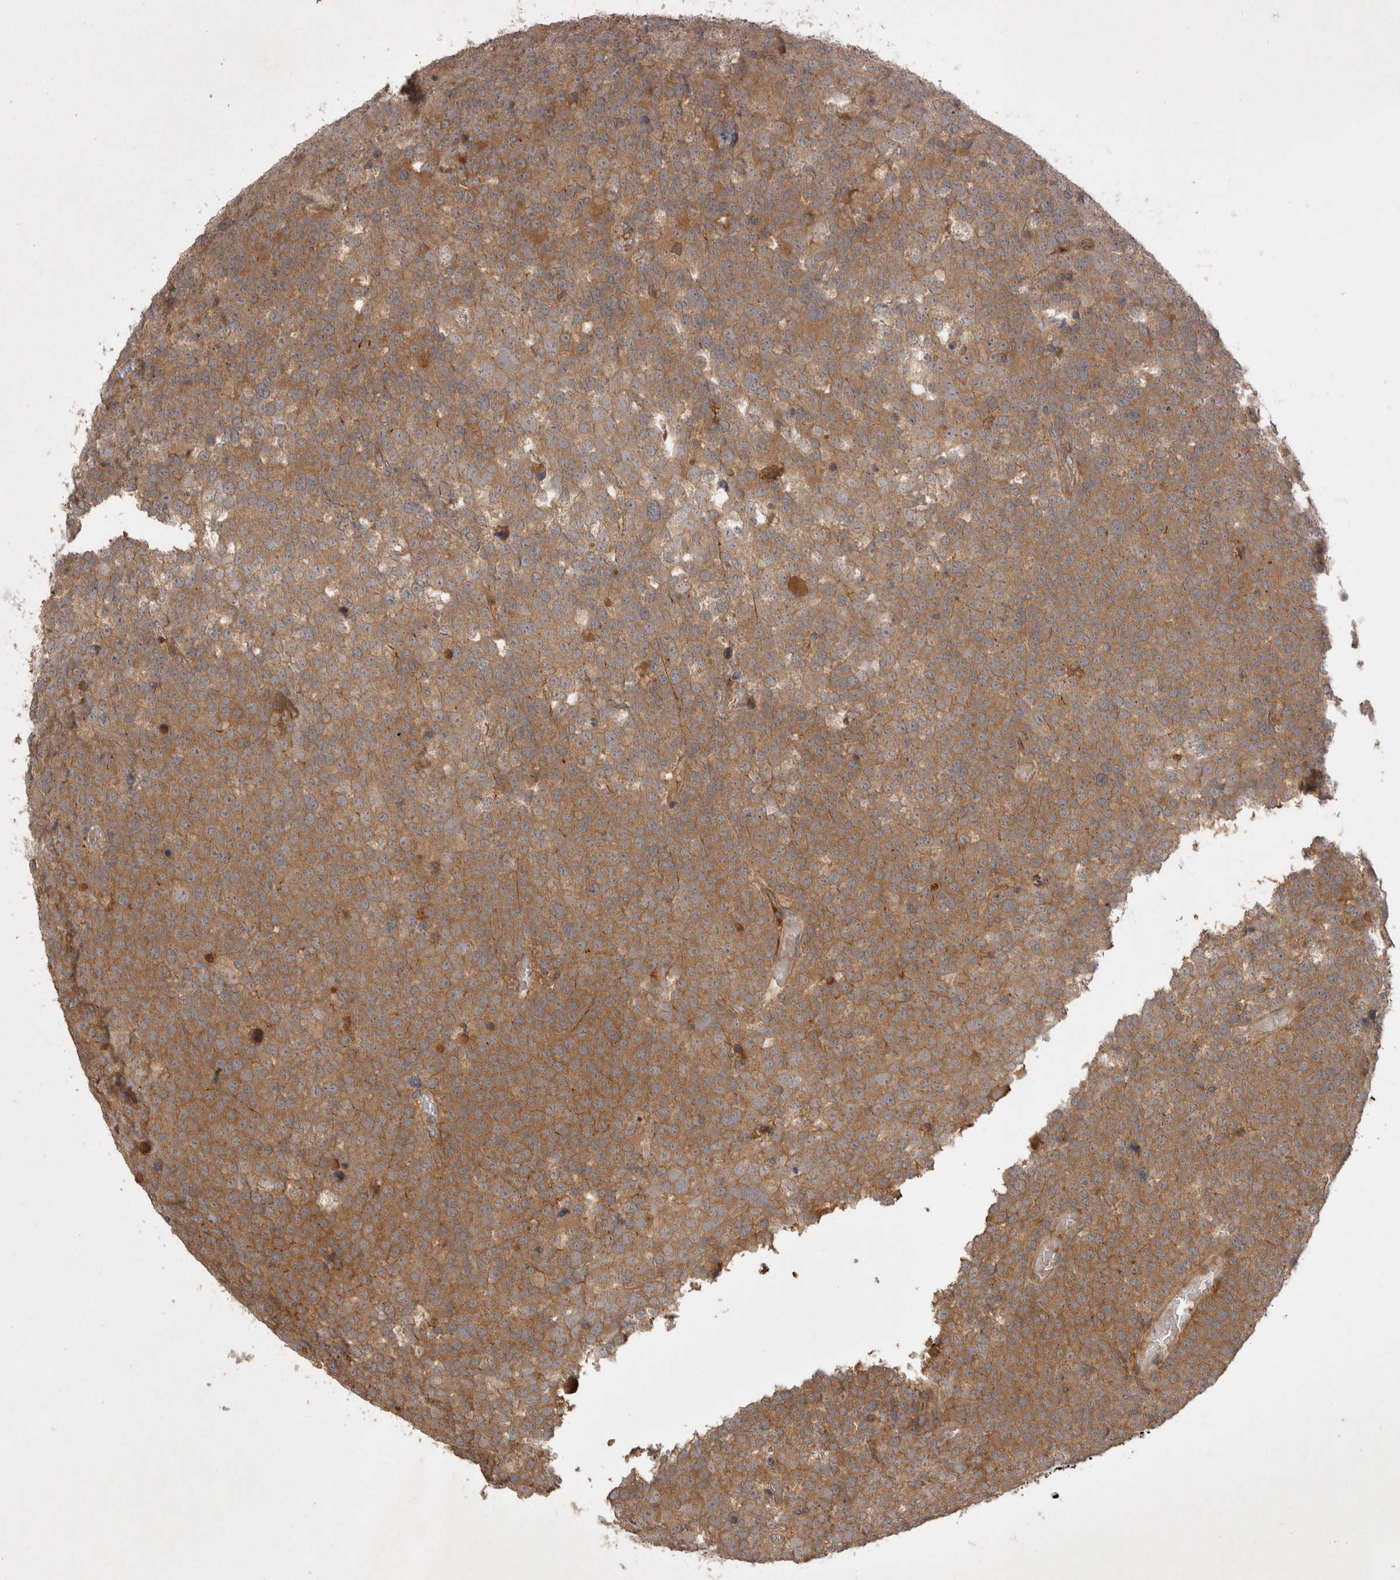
{"staining": {"intensity": "moderate", "quantity": ">75%", "location": "cytoplasmic/membranous"}, "tissue": "testis cancer", "cell_type": "Tumor cells", "image_type": "cancer", "snomed": [{"axis": "morphology", "description": "Seminoma, NOS"}, {"axis": "topography", "description": "Testis"}], "caption": "There is medium levels of moderate cytoplasmic/membranous staining in tumor cells of testis cancer, as demonstrated by immunohistochemical staining (brown color).", "gene": "PPP1R42", "patient": {"sex": "male", "age": 71}}